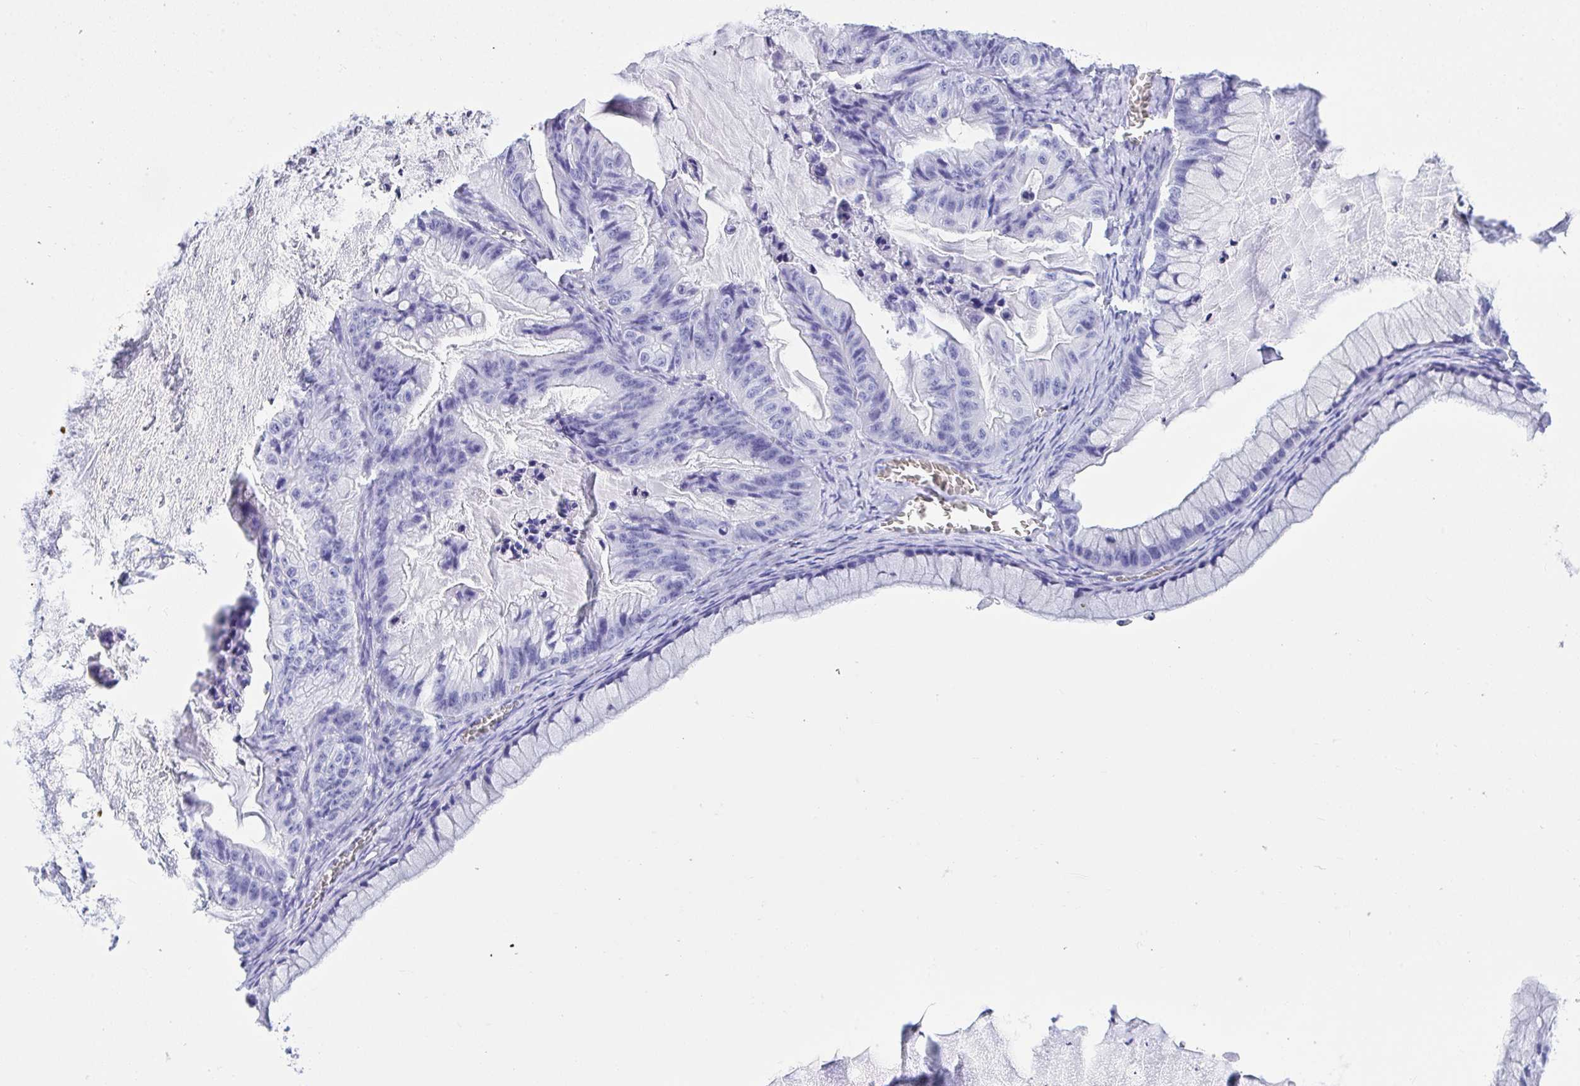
{"staining": {"intensity": "negative", "quantity": "none", "location": "none"}, "tissue": "ovarian cancer", "cell_type": "Tumor cells", "image_type": "cancer", "snomed": [{"axis": "morphology", "description": "Cystadenocarcinoma, mucinous, NOS"}, {"axis": "topography", "description": "Ovary"}], "caption": "Tumor cells show no significant expression in mucinous cystadenocarcinoma (ovarian).", "gene": "ANK1", "patient": {"sex": "female", "age": 72}}